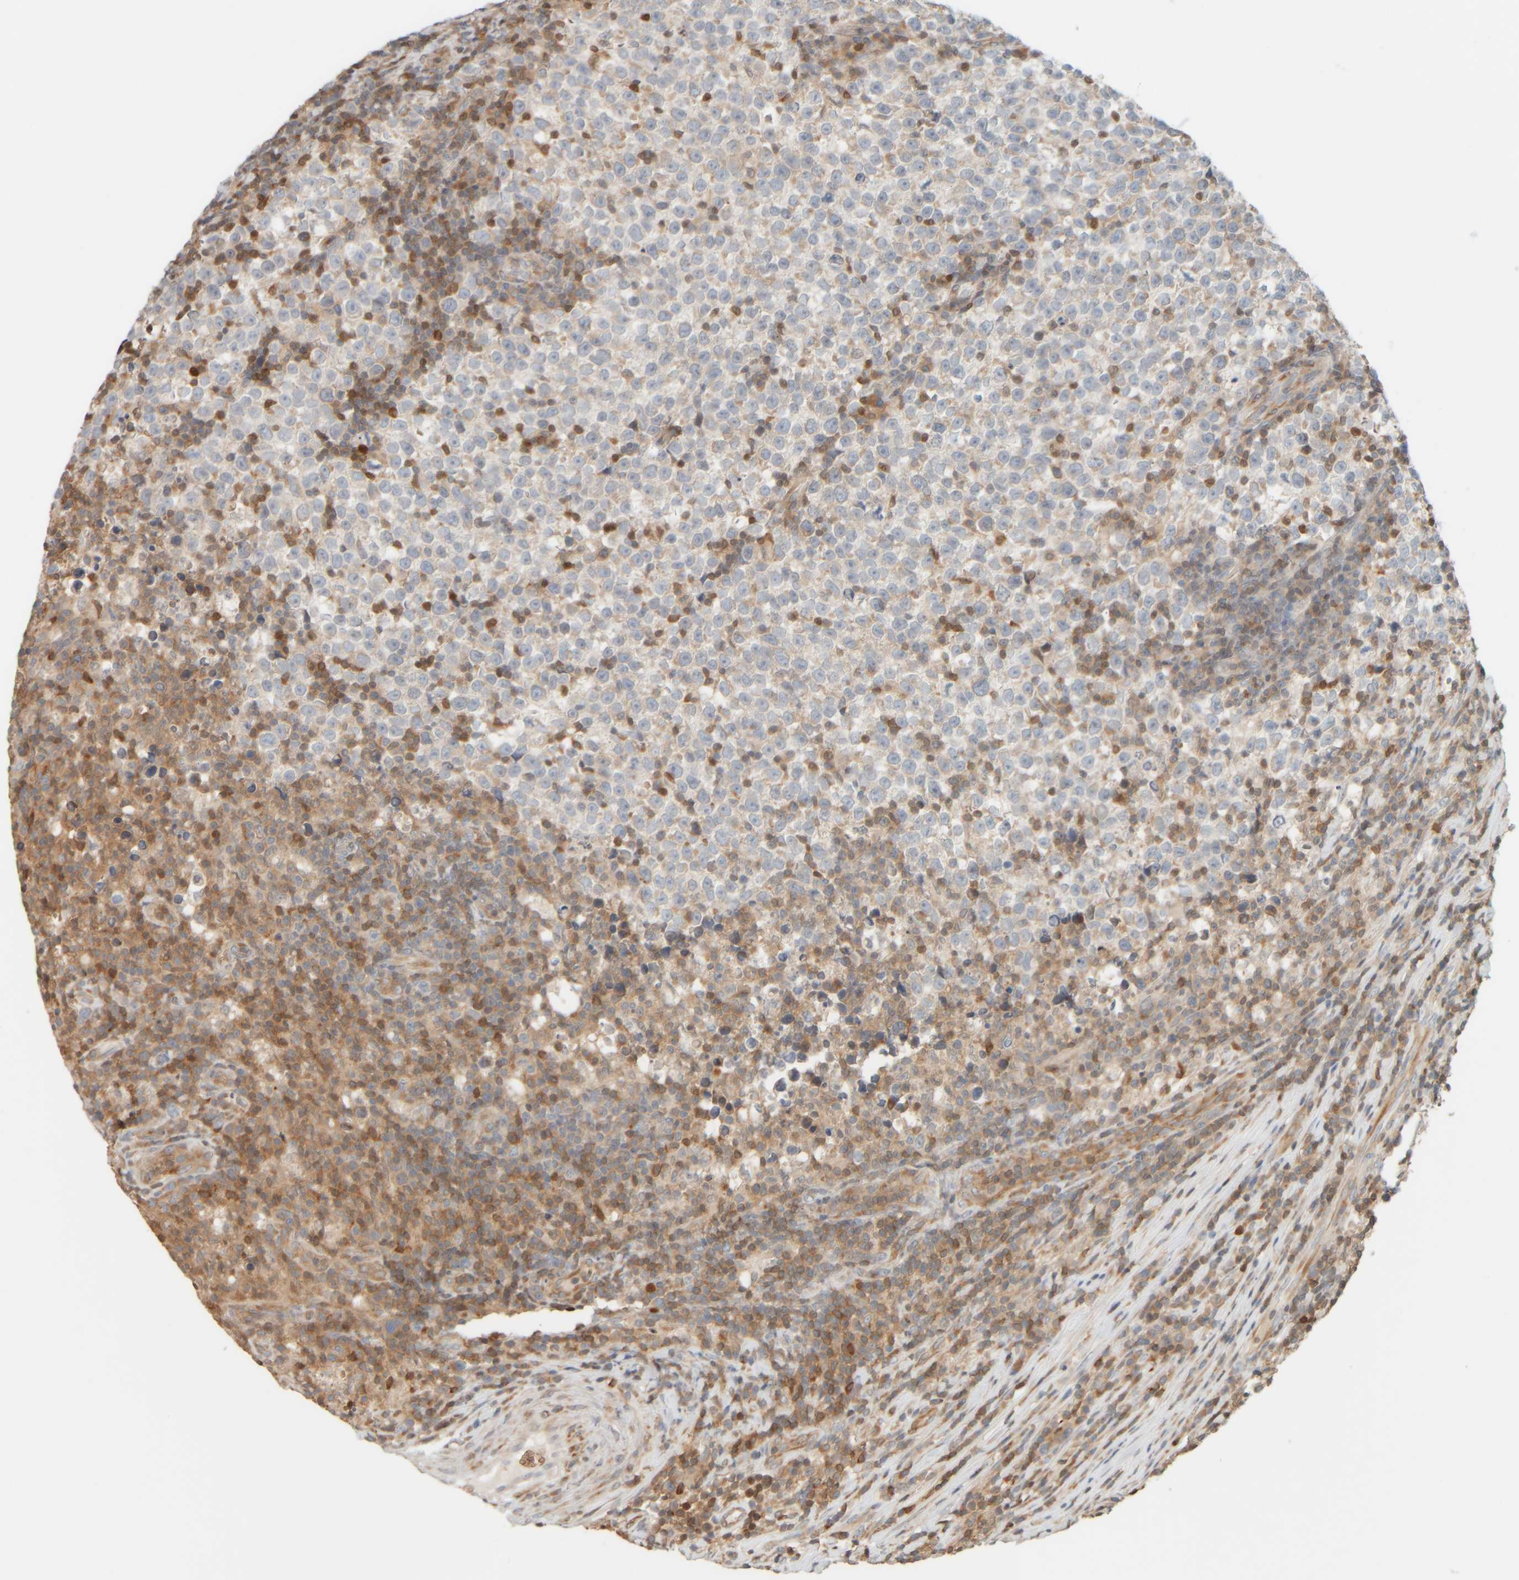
{"staining": {"intensity": "weak", "quantity": "<25%", "location": "cytoplasmic/membranous"}, "tissue": "testis cancer", "cell_type": "Tumor cells", "image_type": "cancer", "snomed": [{"axis": "morphology", "description": "Normal tissue, NOS"}, {"axis": "morphology", "description": "Seminoma, NOS"}, {"axis": "topography", "description": "Testis"}], "caption": "Tumor cells are negative for brown protein staining in seminoma (testis). The staining was performed using DAB to visualize the protein expression in brown, while the nuclei were stained in blue with hematoxylin (Magnification: 20x).", "gene": "PTGES3L-AARSD1", "patient": {"sex": "male", "age": 43}}